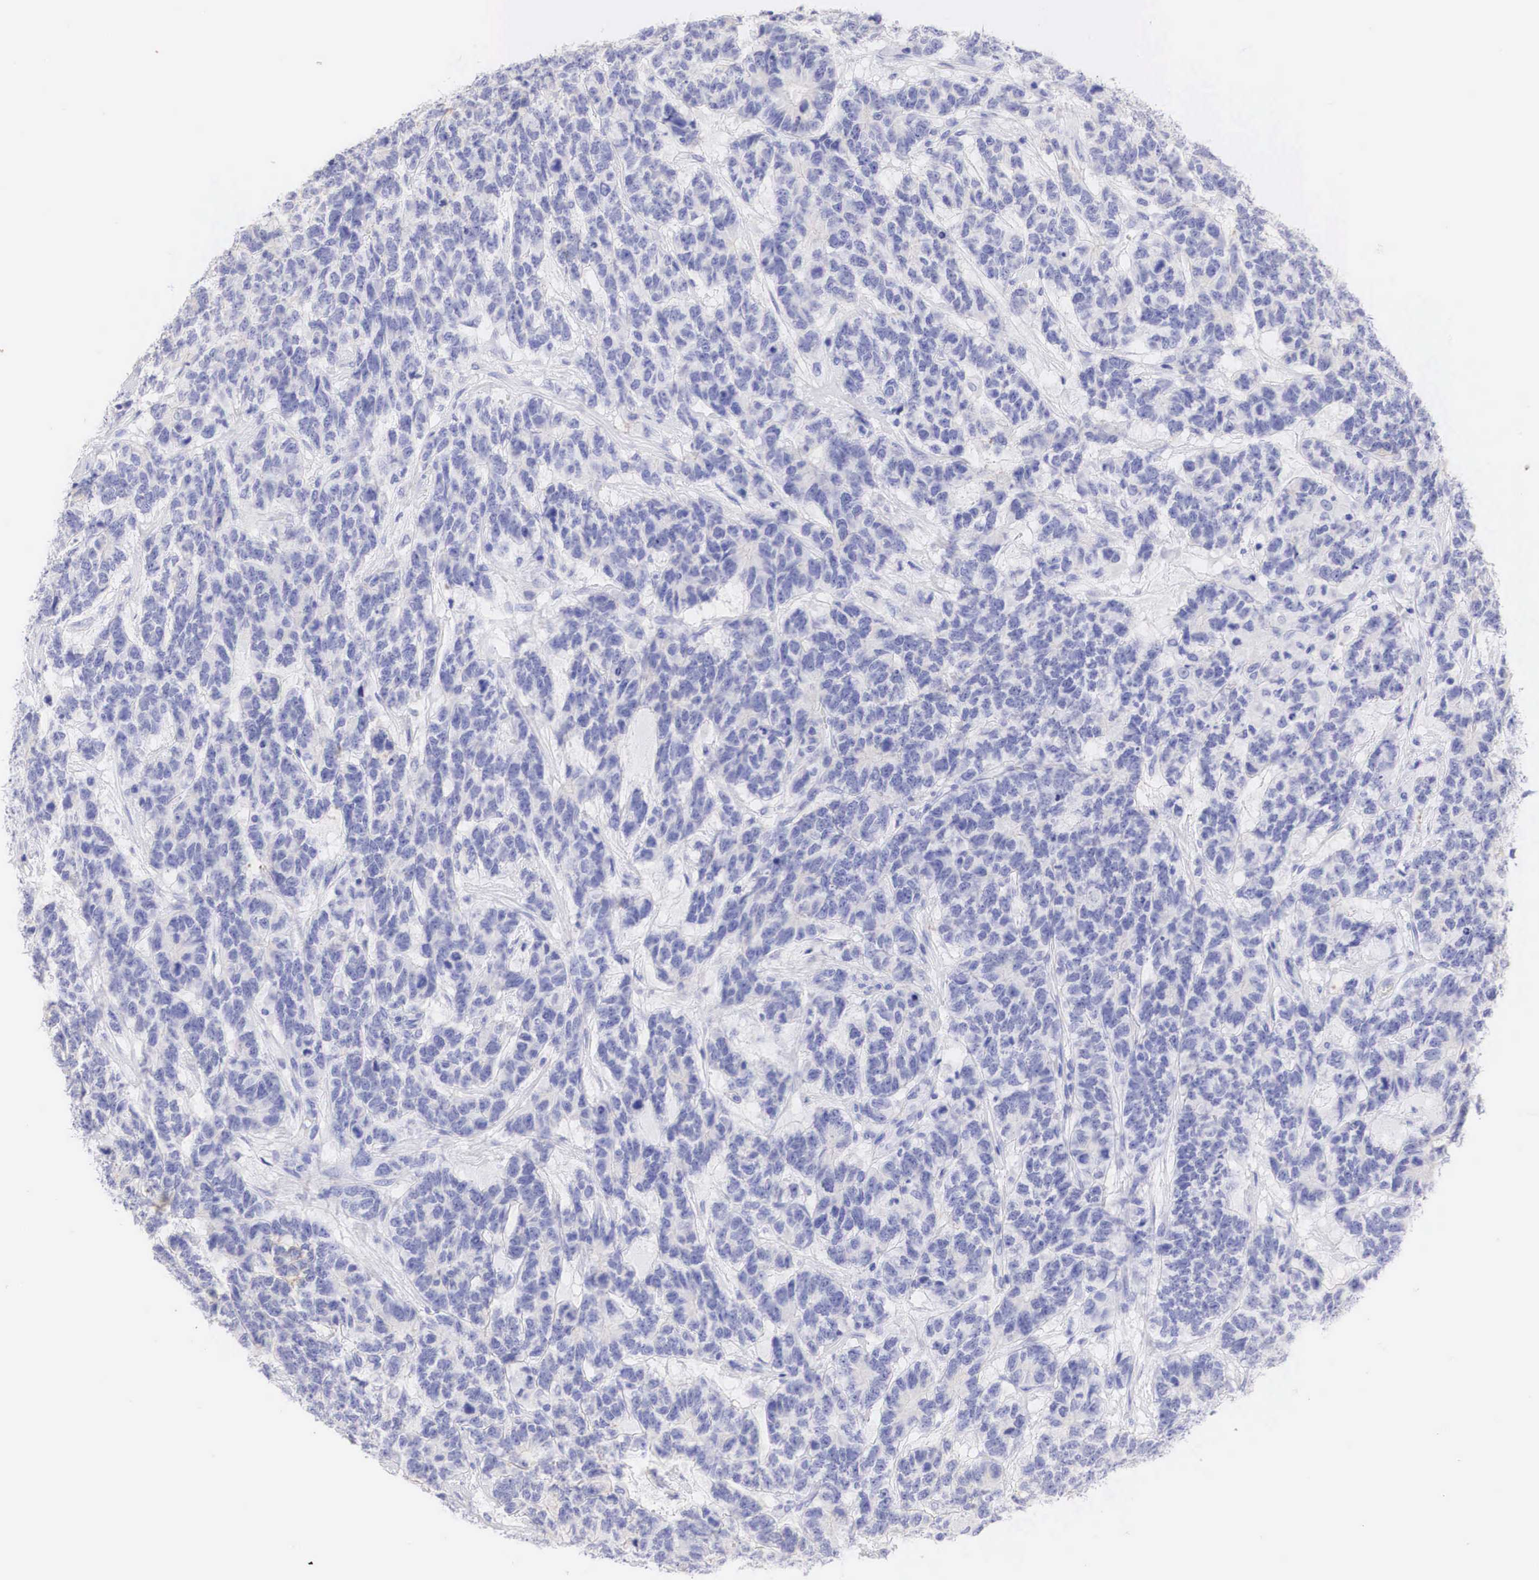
{"staining": {"intensity": "weak", "quantity": "<25%", "location": "cytoplasmic/membranous"}, "tissue": "testis cancer", "cell_type": "Tumor cells", "image_type": "cancer", "snomed": [{"axis": "morphology", "description": "Carcinoma, Embryonal, NOS"}, {"axis": "topography", "description": "Testis"}], "caption": "An immunohistochemistry histopathology image of embryonal carcinoma (testis) is shown. There is no staining in tumor cells of embryonal carcinoma (testis).", "gene": "ERBB2", "patient": {"sex": "male", "age": 26}}